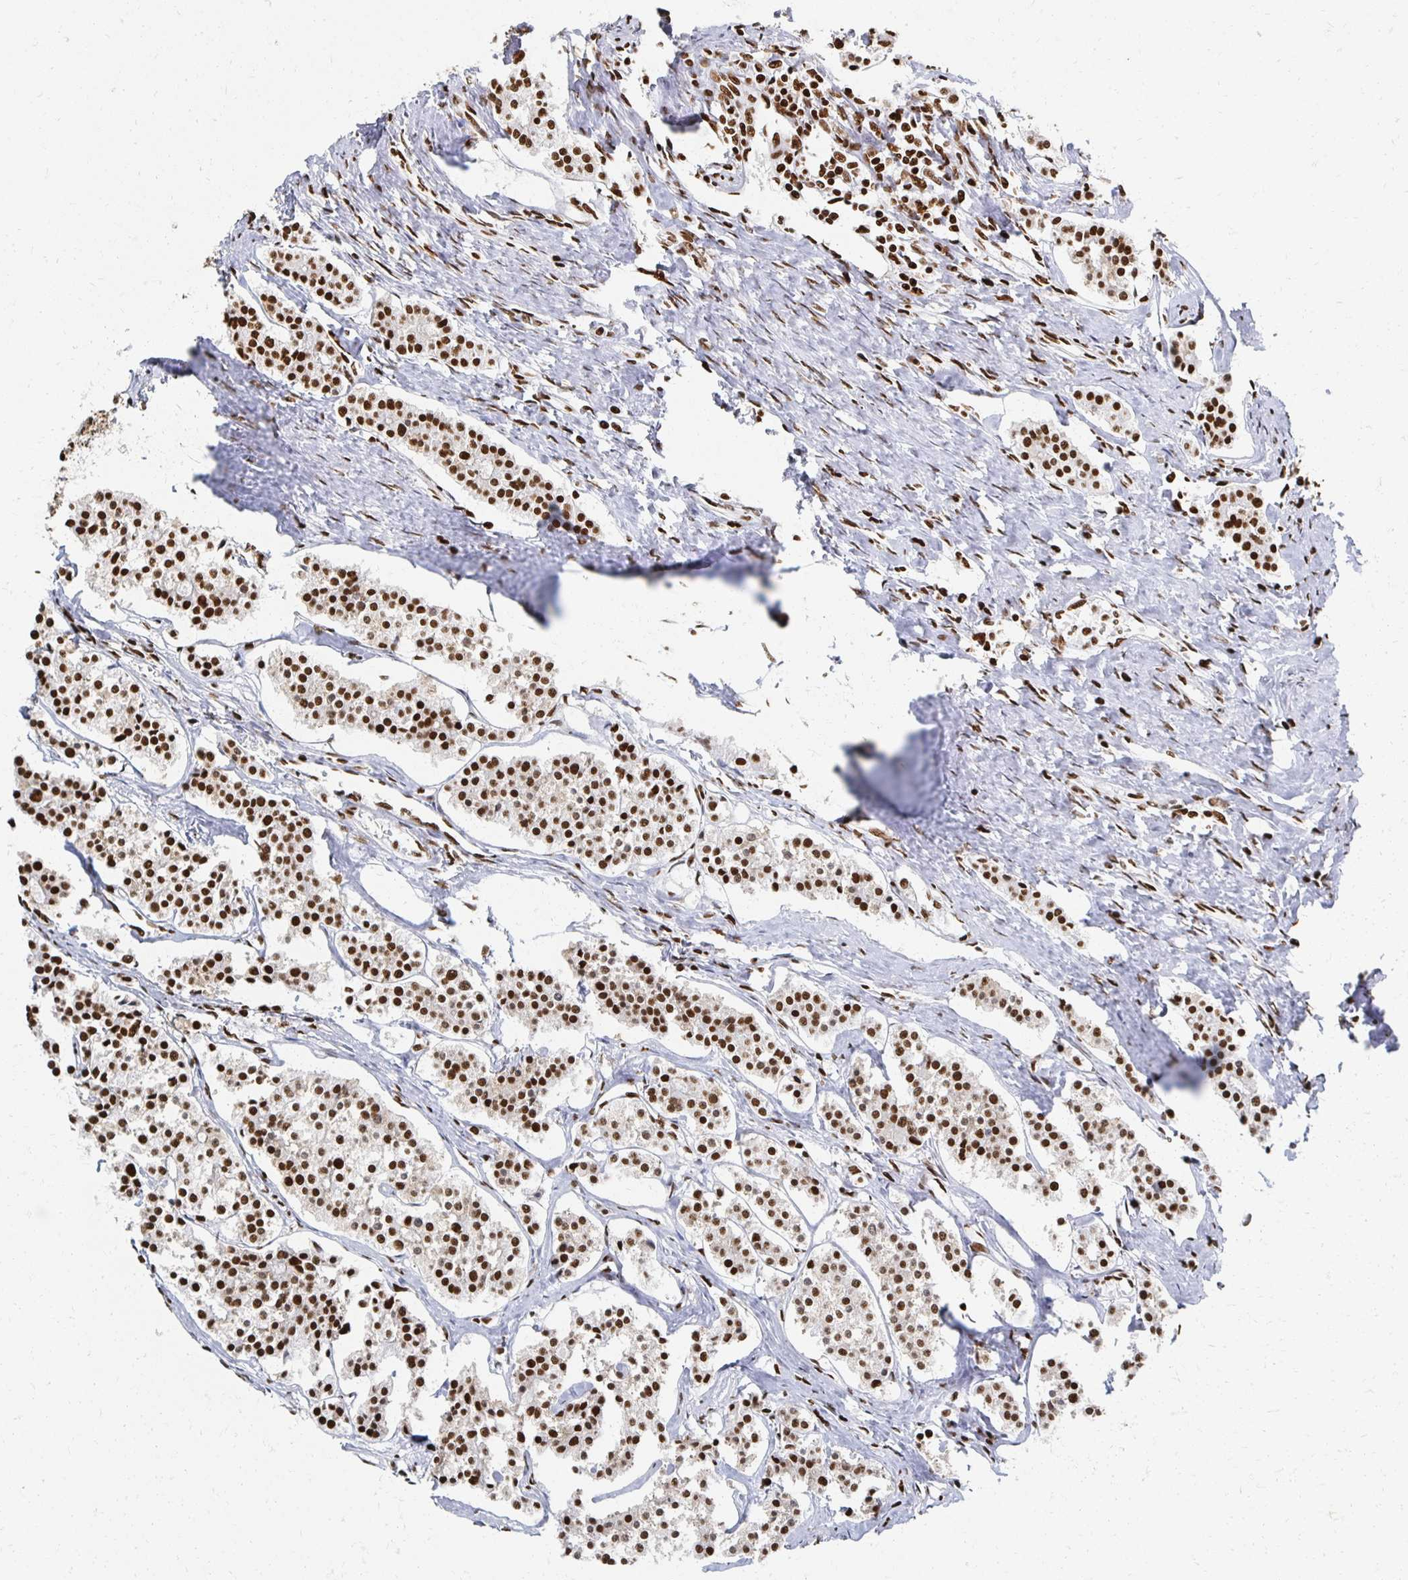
{"staining": {"intensity": "strong", "quantity": ">75%", "location": "nuclear"}, "tissue": "carcinoid", "cell_type": "Tumor cells", "image_type": "cancer", "snomed": [{"axis": "morphology", "description": "Carcinoid, malignant, NOS"}, {"axis": "topography", "description": "Small intestine"}], "caption": "Human carcinoid (malignant) stained with a protein marker exhibits strong staining in tumor cells.", "gene": "RBBP7", "patient": {"sex": "male", "age": 63}}